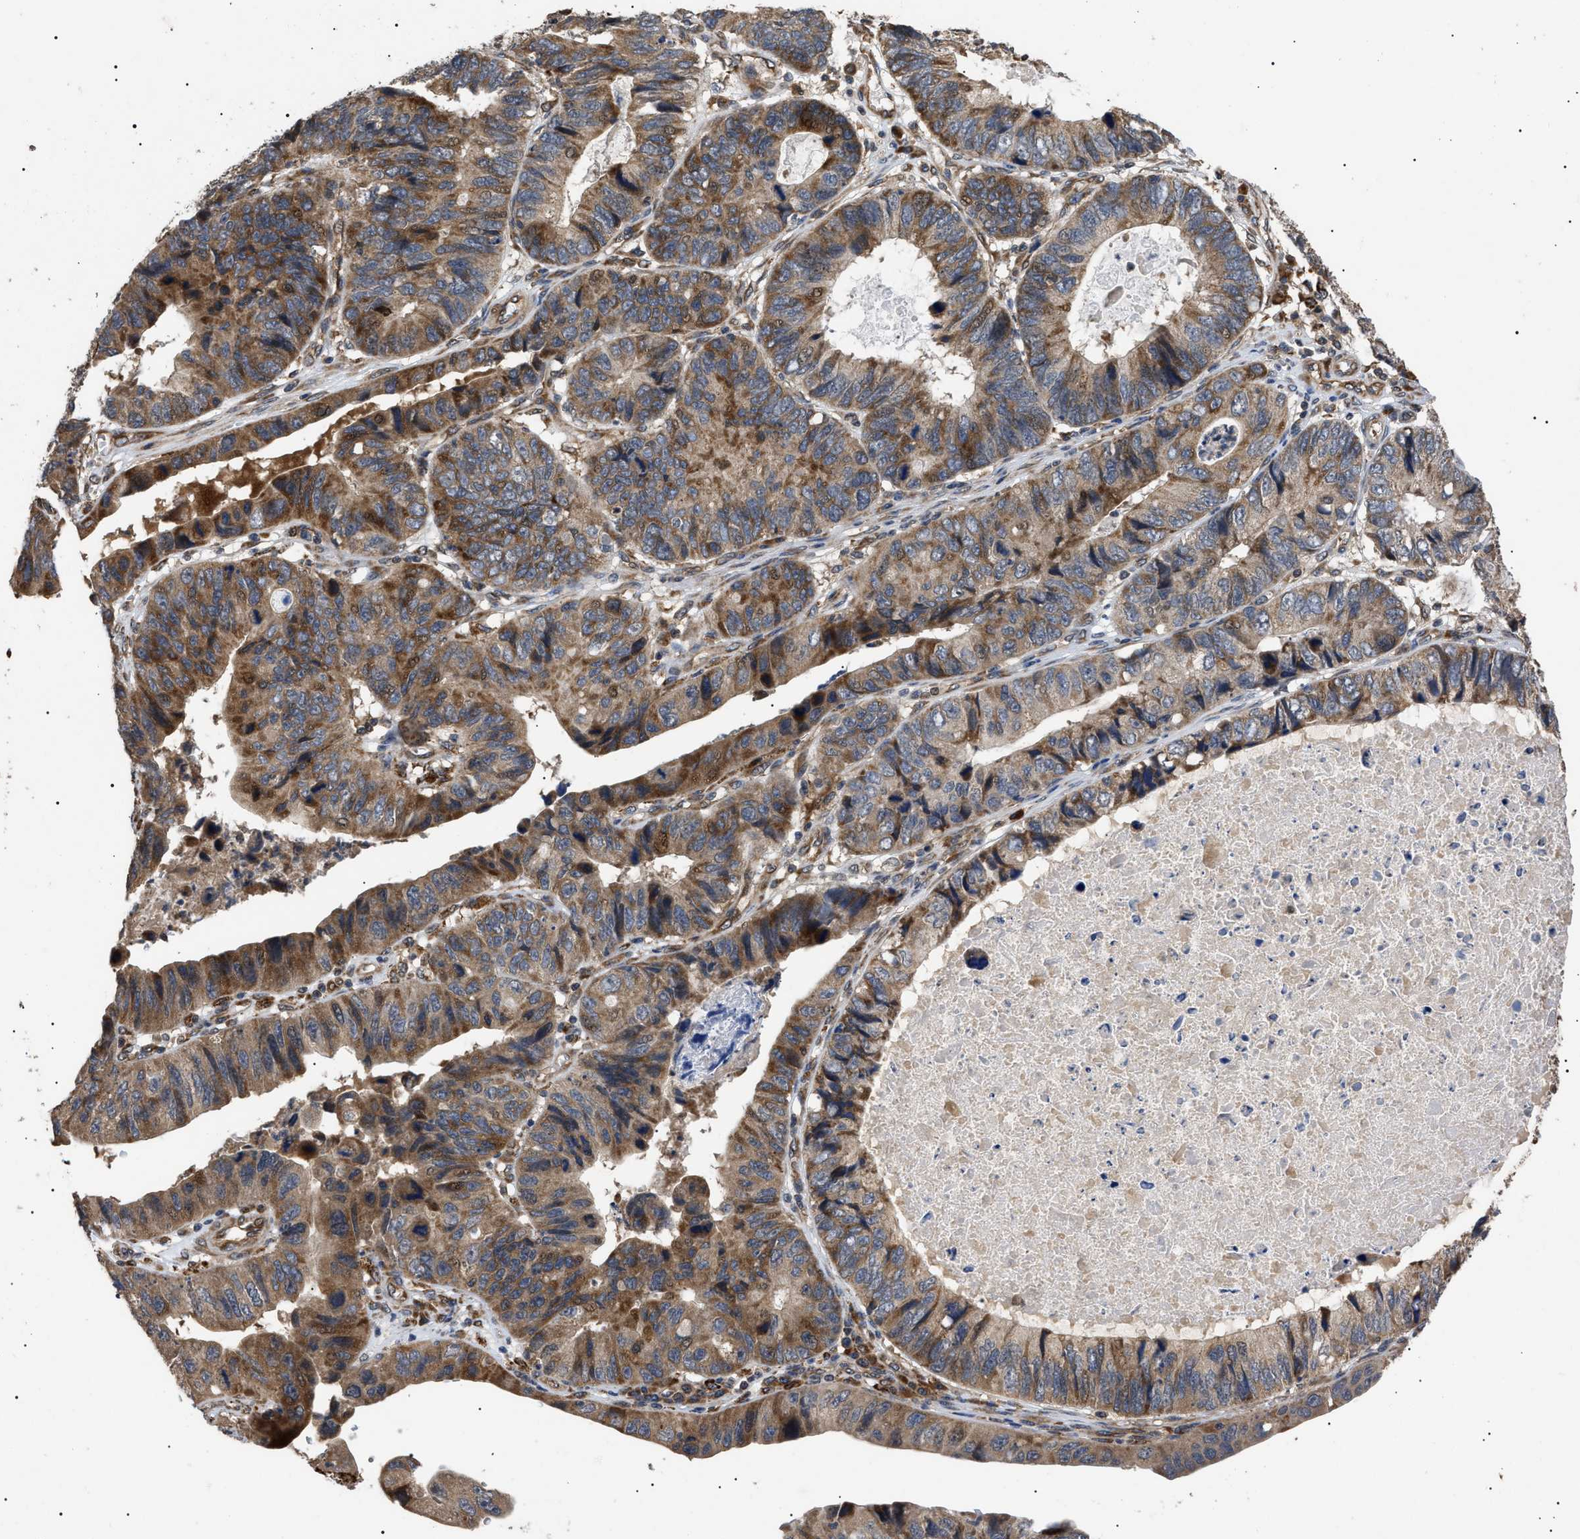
{"staining": {"intensity": "moderate", "quantity": ">75%", "location": "cytoplasmic/membranous,nuclear"}, "tissue": "stomach cancer", "cell_type": "Tumor cells", "image_type": "cancer", "snomed": [{"axis": "morphology", "description": "Adenocarcinoma, NOS"}, {"axis": "topography", "description": "Stomach"}], "caption": "About >75% of tumor cells in human stomach cancer (adenocarcinoma) demonstrate moderate cytoplasmic/membranous and nuclear protein staining as visualized by brown immunohistochemical staining.", "gene": "ASTL", "patient": {"sex": "male", "age": 59}}